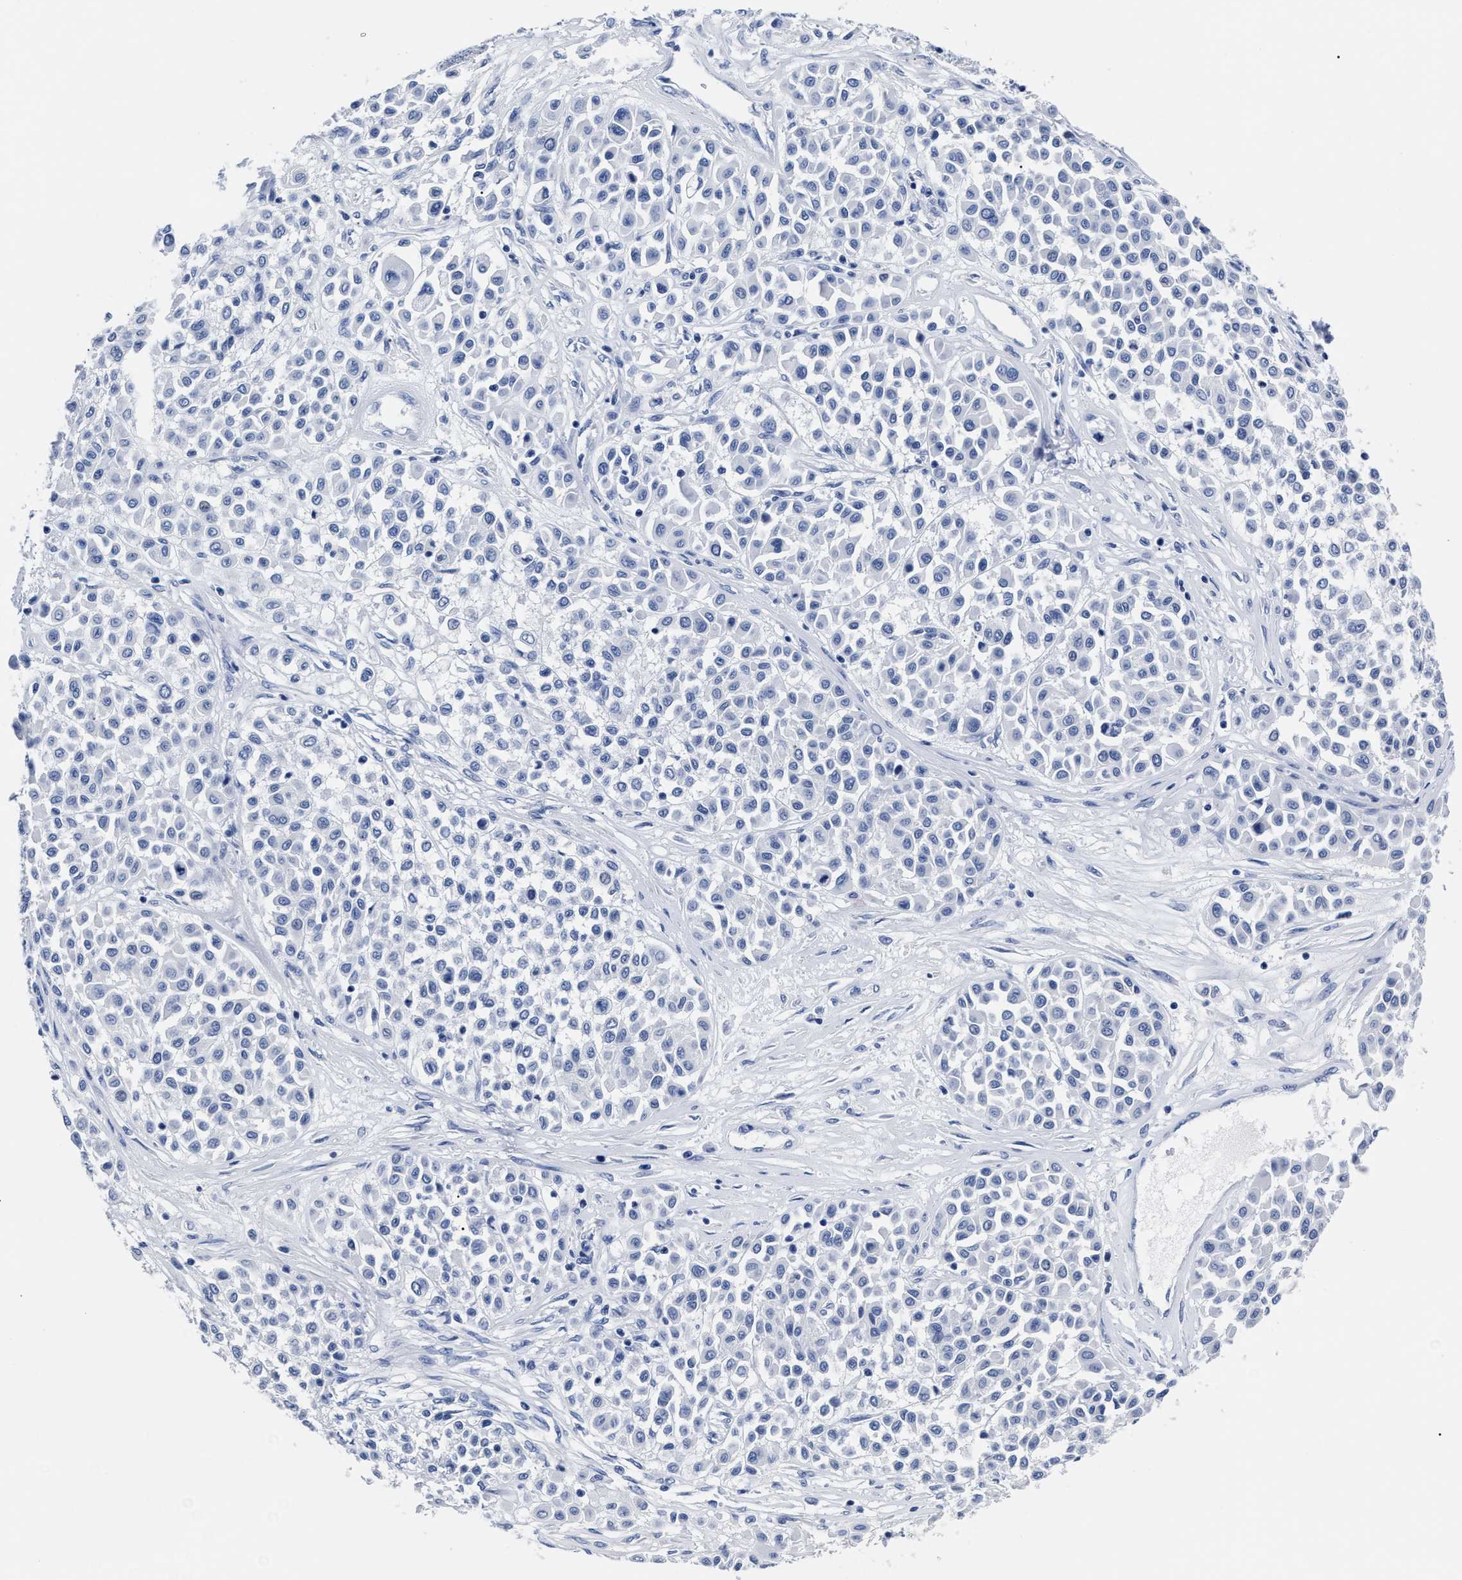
{"staining": {"intensity": "negative", "quantity": "none", "location": "none"}, "tissue": "melanoma", "cell_type": "Tumor cells", "image_type": "cancer", "snomed": [{"axis": "morphology", "description": "Malignant melanoma, Metastatic site"}, {"axis": "topography", "description": "Soft tissue"}], "caption": "Tumor cells are negative for brown protein staining in malignant melanoma (metastatic site).", "gene": "ALPG", "patient": {"sex": "male", "age": 41}}